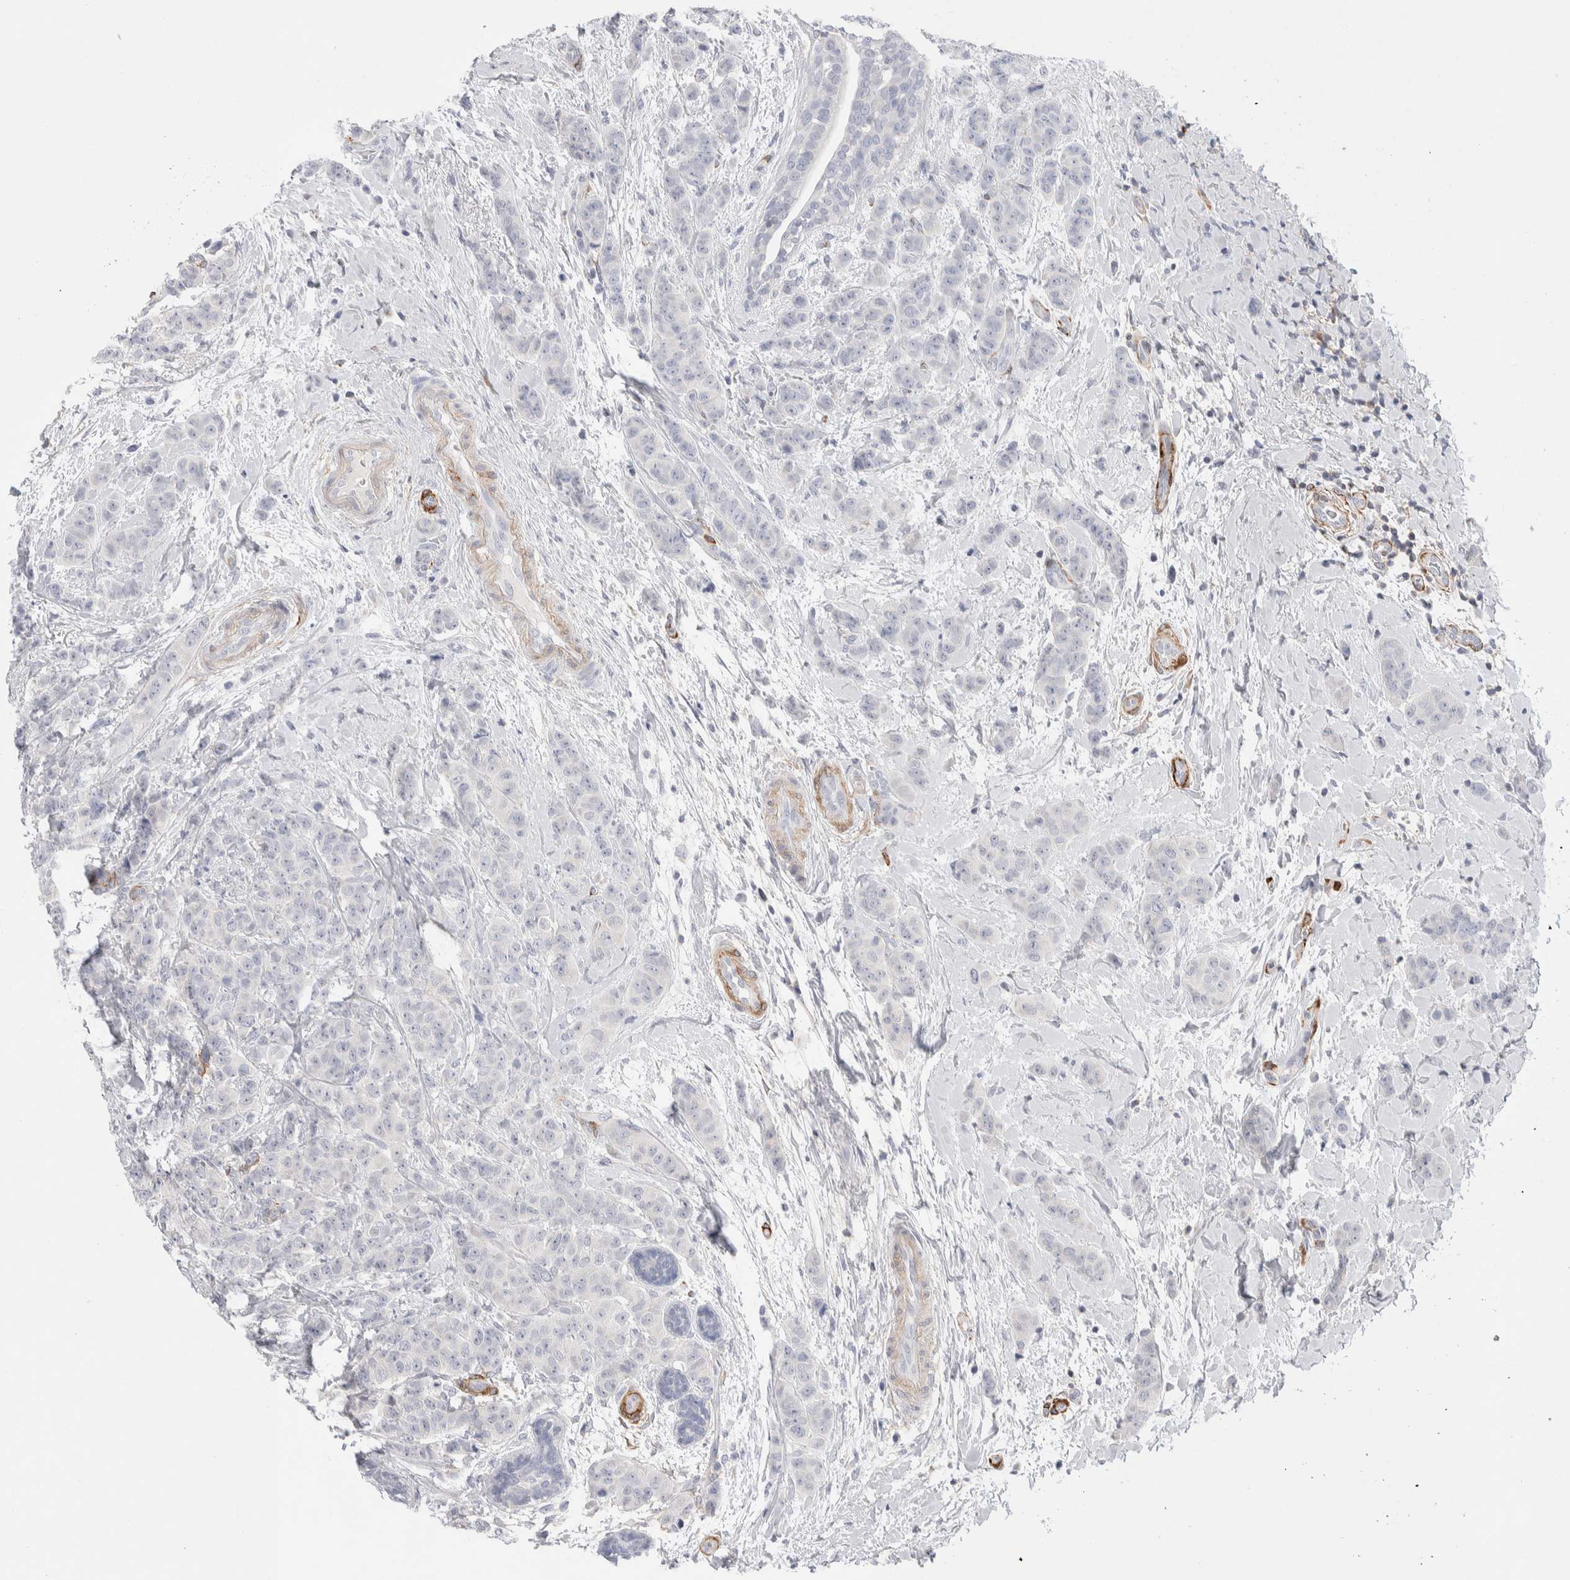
{"staining": {"intensity": "negative", "quantity": "none", "location": "none"}, "tissue": "breast cancer", "cell_type": "Tumor cells", "image_type": "cancer", "snomed": [{"axis": "morphology", "description": "Normal tissue, NOS"}, {"axis": "morphology", "description": "Duct carcinoma"}, {"axis": "topography", "description": "Breast"}], "caption": "DAB immunohistochemical staining of human breast cancer reveals no significant positivity in tumor cells. The staining is performed using DAB (3,3'-diaminobenzidine) brown chromogen with nuclei counter-stained in using hematoxylin.", "gene": "SEPTIN4", "patient": {"sex": "female", "age": 40}}